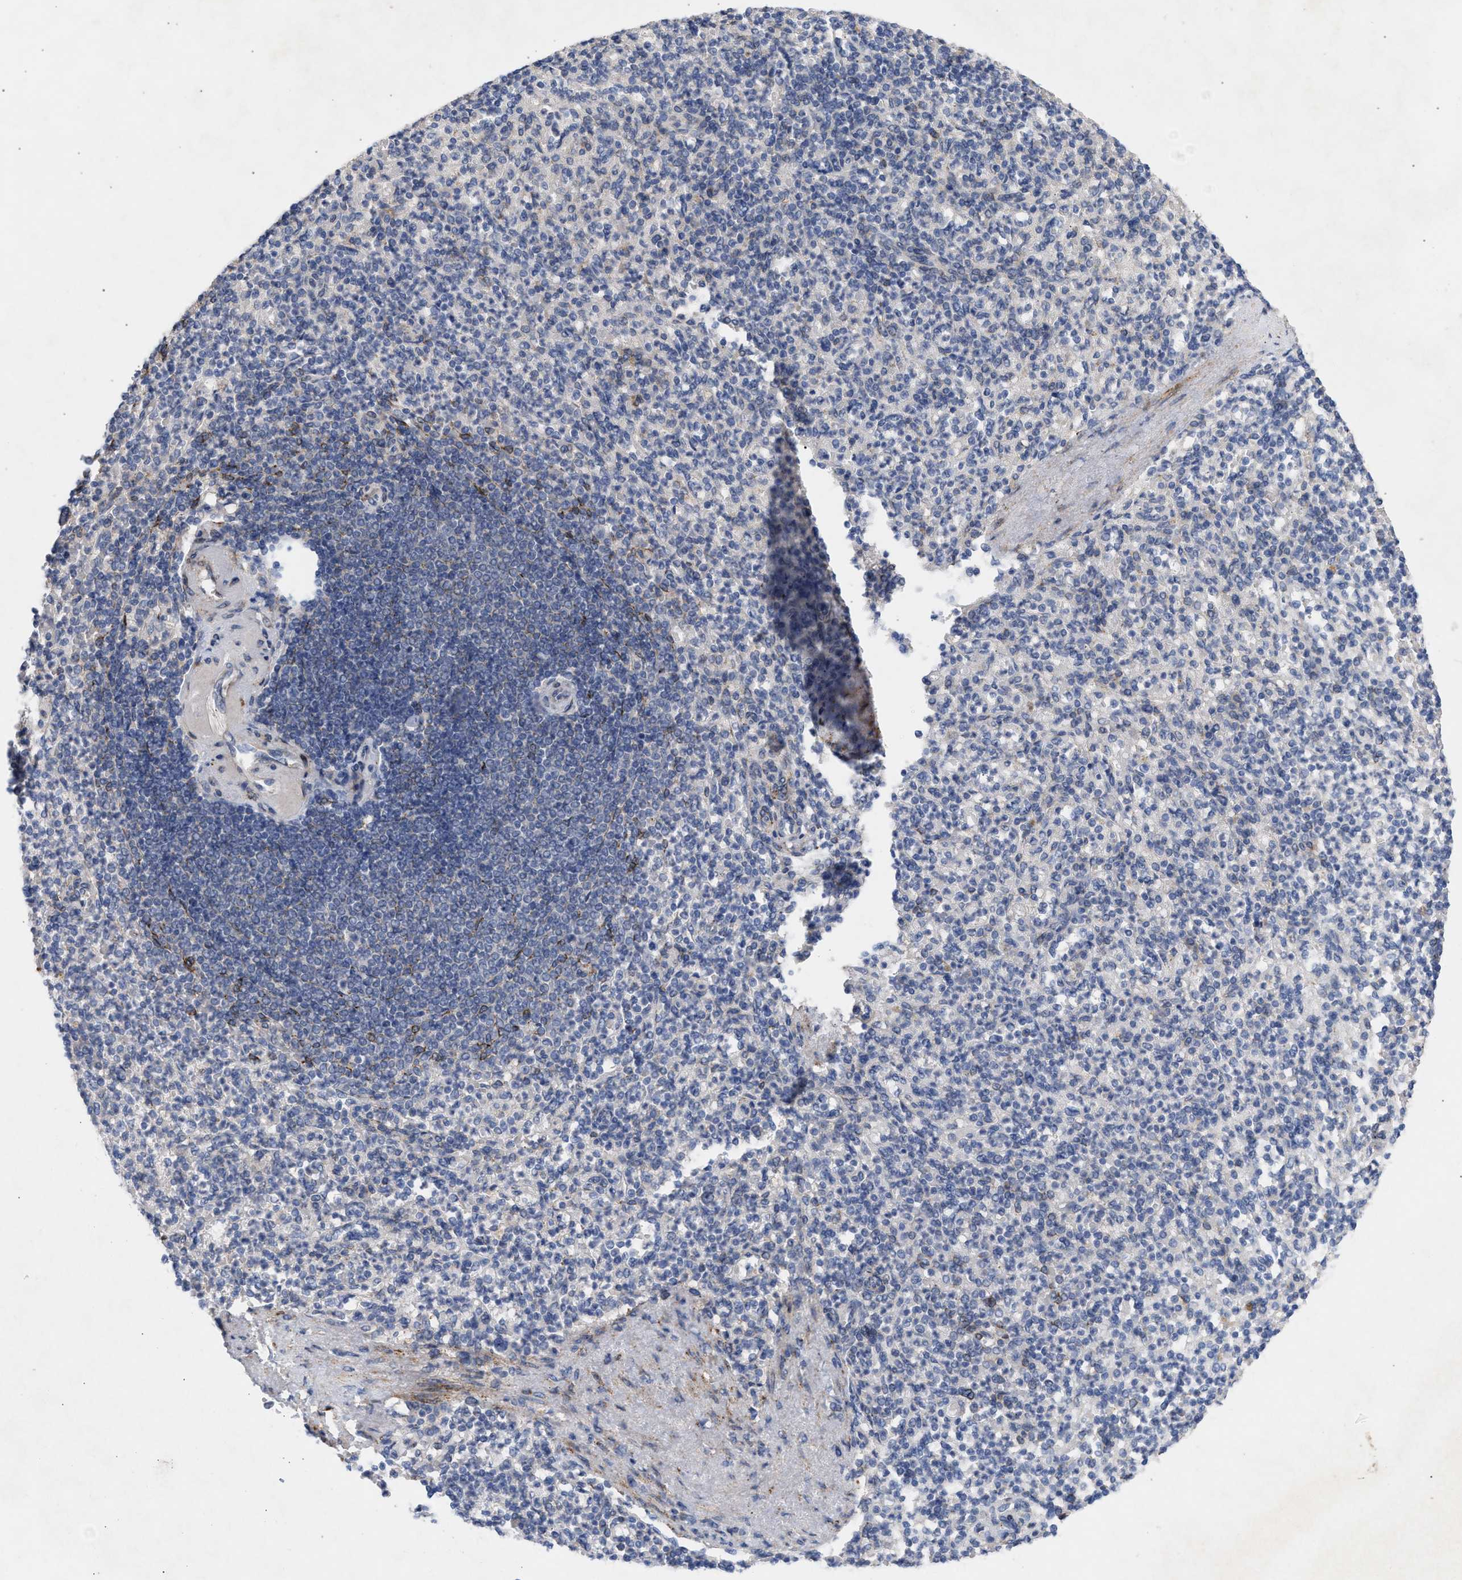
{"staining": {"intensity": "negative", "quantity": "none", "location": "none"}, "tissue": "spleen", "cell_type": "Cells in red pulp", "image_type": "normal", "snomed": [{"axis": "morphology", "description": "Normal tissue, NOS"}, {"axis": "topography", "description": "Spleen"}], "caption": "Spleen stained for a protein using IHC shows no positivity cells in red pulp.", "gene": "SELENOM", "patient": {"sex": "female", "age": 74}}